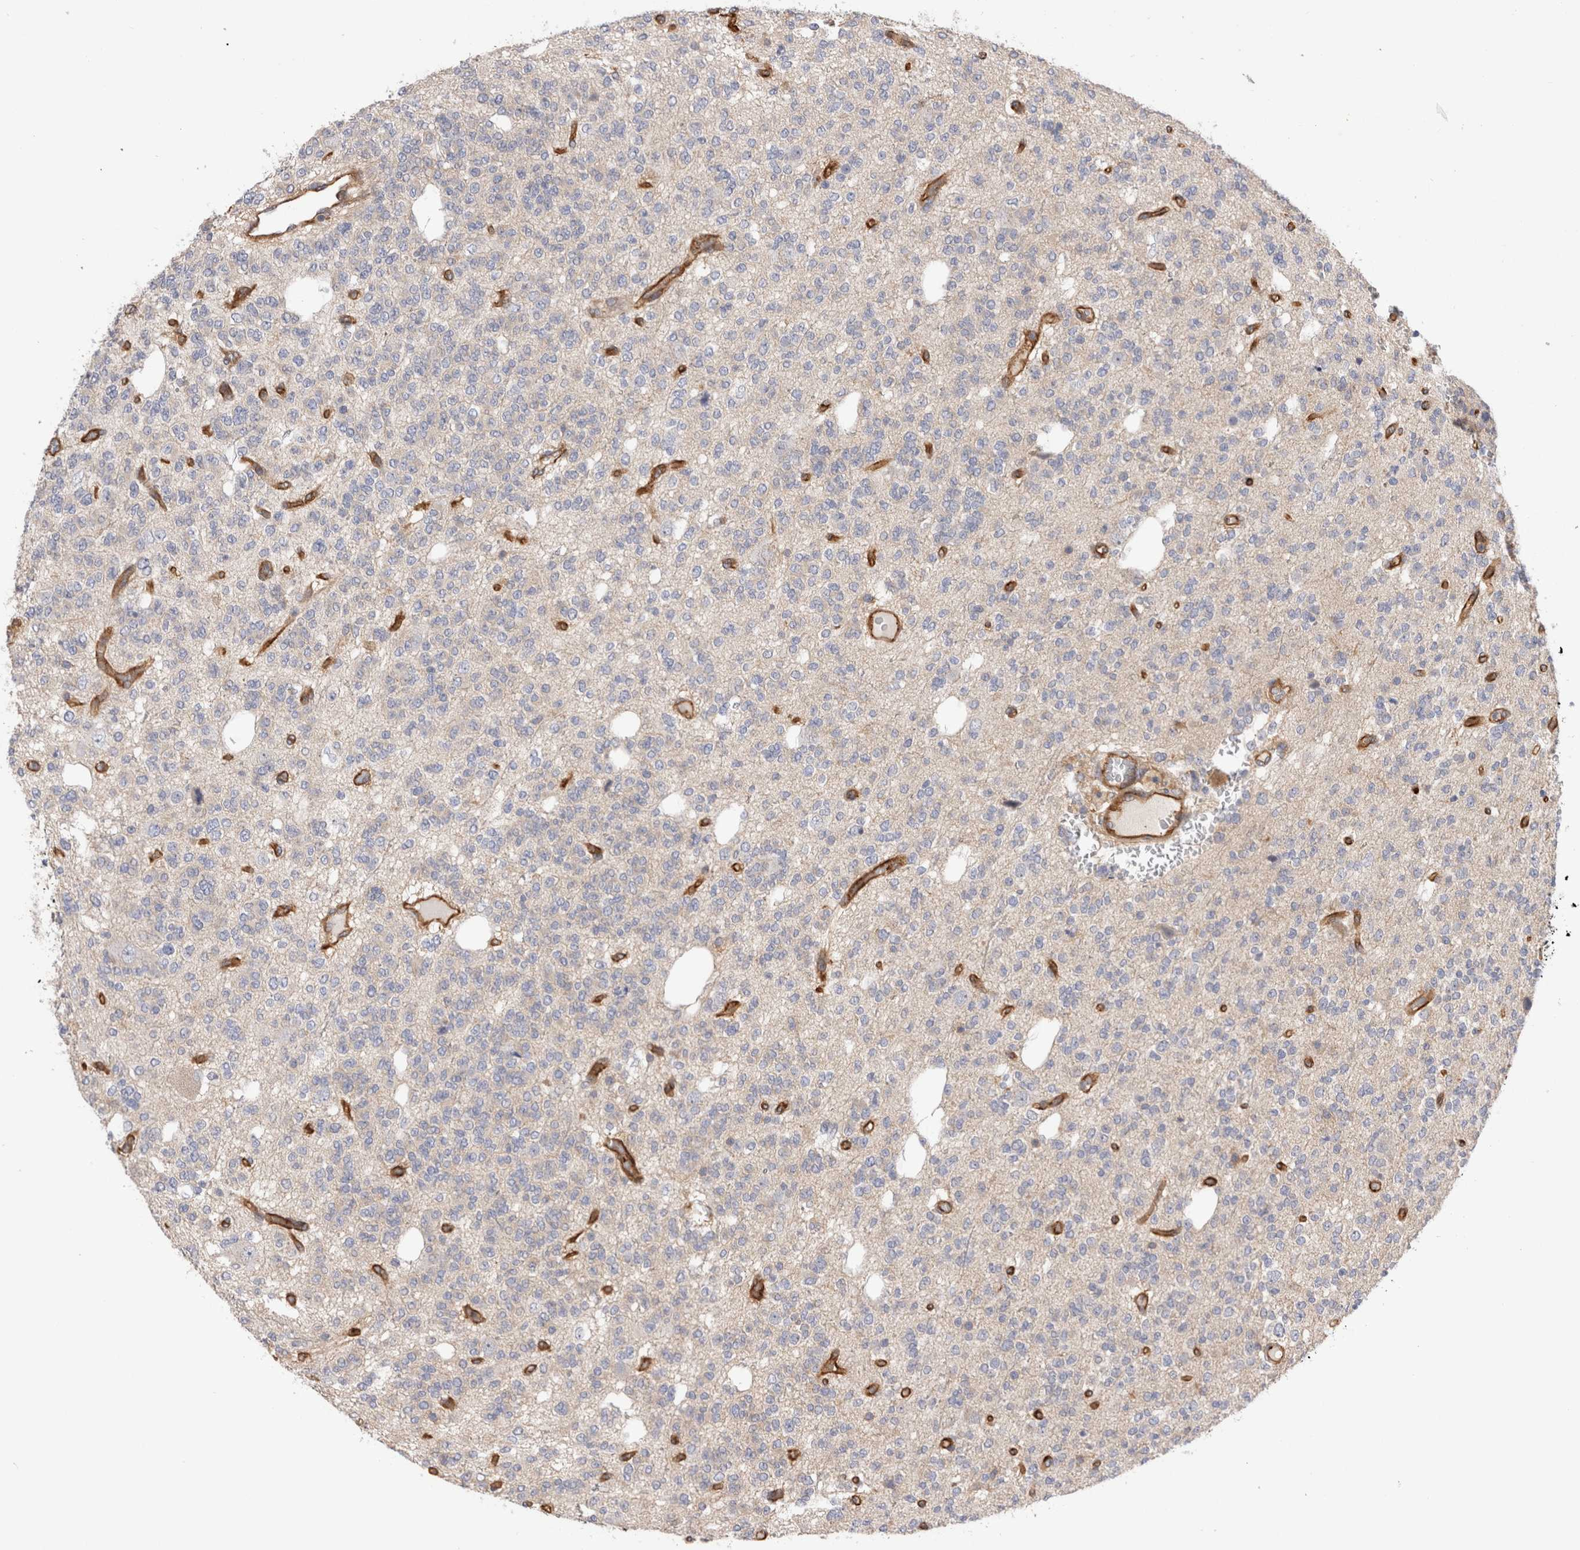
{"staining": {"intensity": "negative", "quantity": "none", "location": "none"}, "tissue": "glioma", "cell_type": "Tumor cells", "image_type": "cancer", "snomed": [{"axis": "morphology", "description": "Glioma, malignant, Low grade"}, {"axis": "topography", "description": "Brain"}], "caption": "This is an IHC photomicrograph of human malignant glioma (low-grade). There is no staining in tumor cells.", "gene": "BNIP2", "patient": {"sex": "male", "age": 38}}